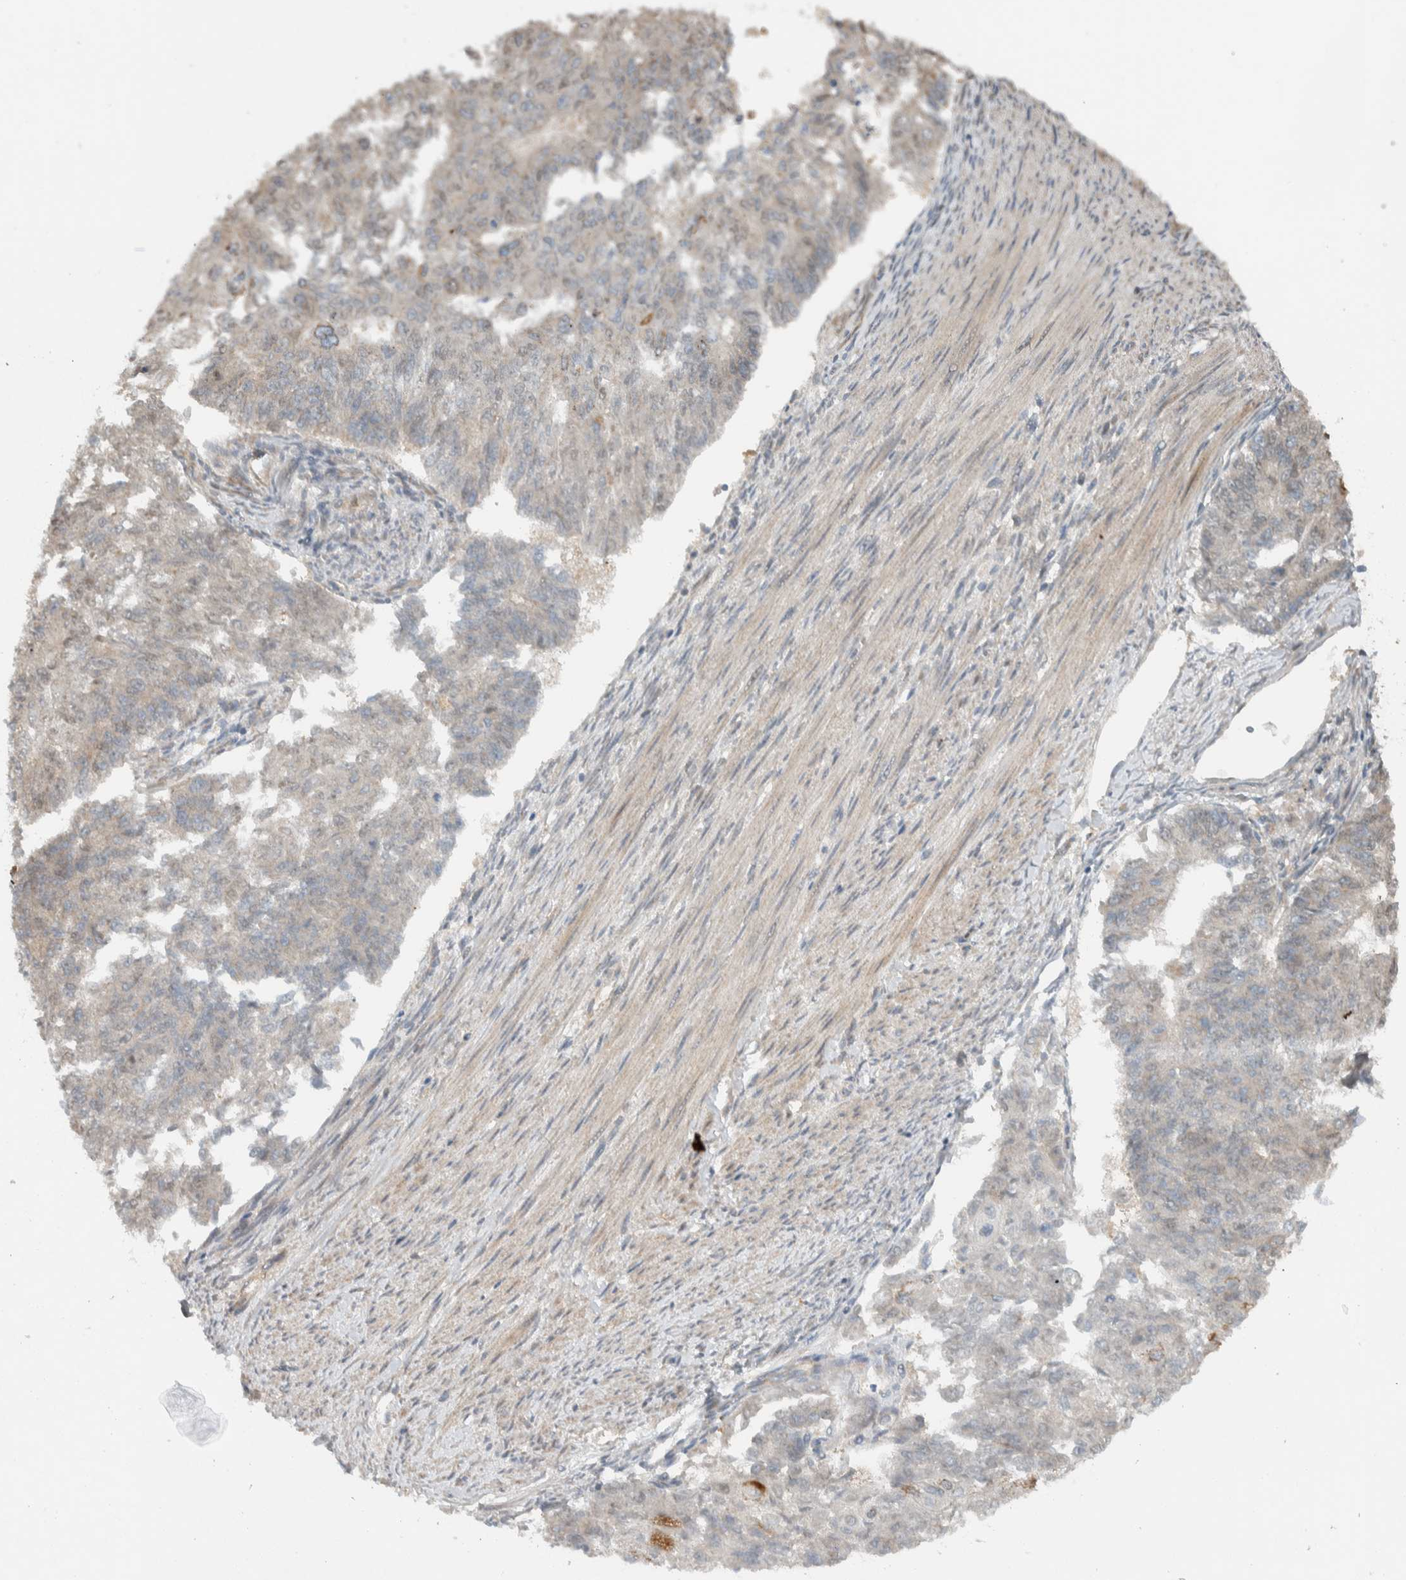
{"staining": {"intensity": "negative", "quantity": "none", "location": "none"}, "tissue": "endometrial cancer", "cell_type": "Tumor cells", "image_type": "cancer", "snomed": [{"axis": "morphology", "description": "Adenocarcinoma, NOS"}, {"axis": "topography", "description": "Endometrium"}], "caption": "A histopathology image of endometrial cancer (adenocarcinoma) stained for a protein reveals no brown staining in tumor cells.", "gene": "KLHL6", "patient": {"sex": "female", "age": 32}}